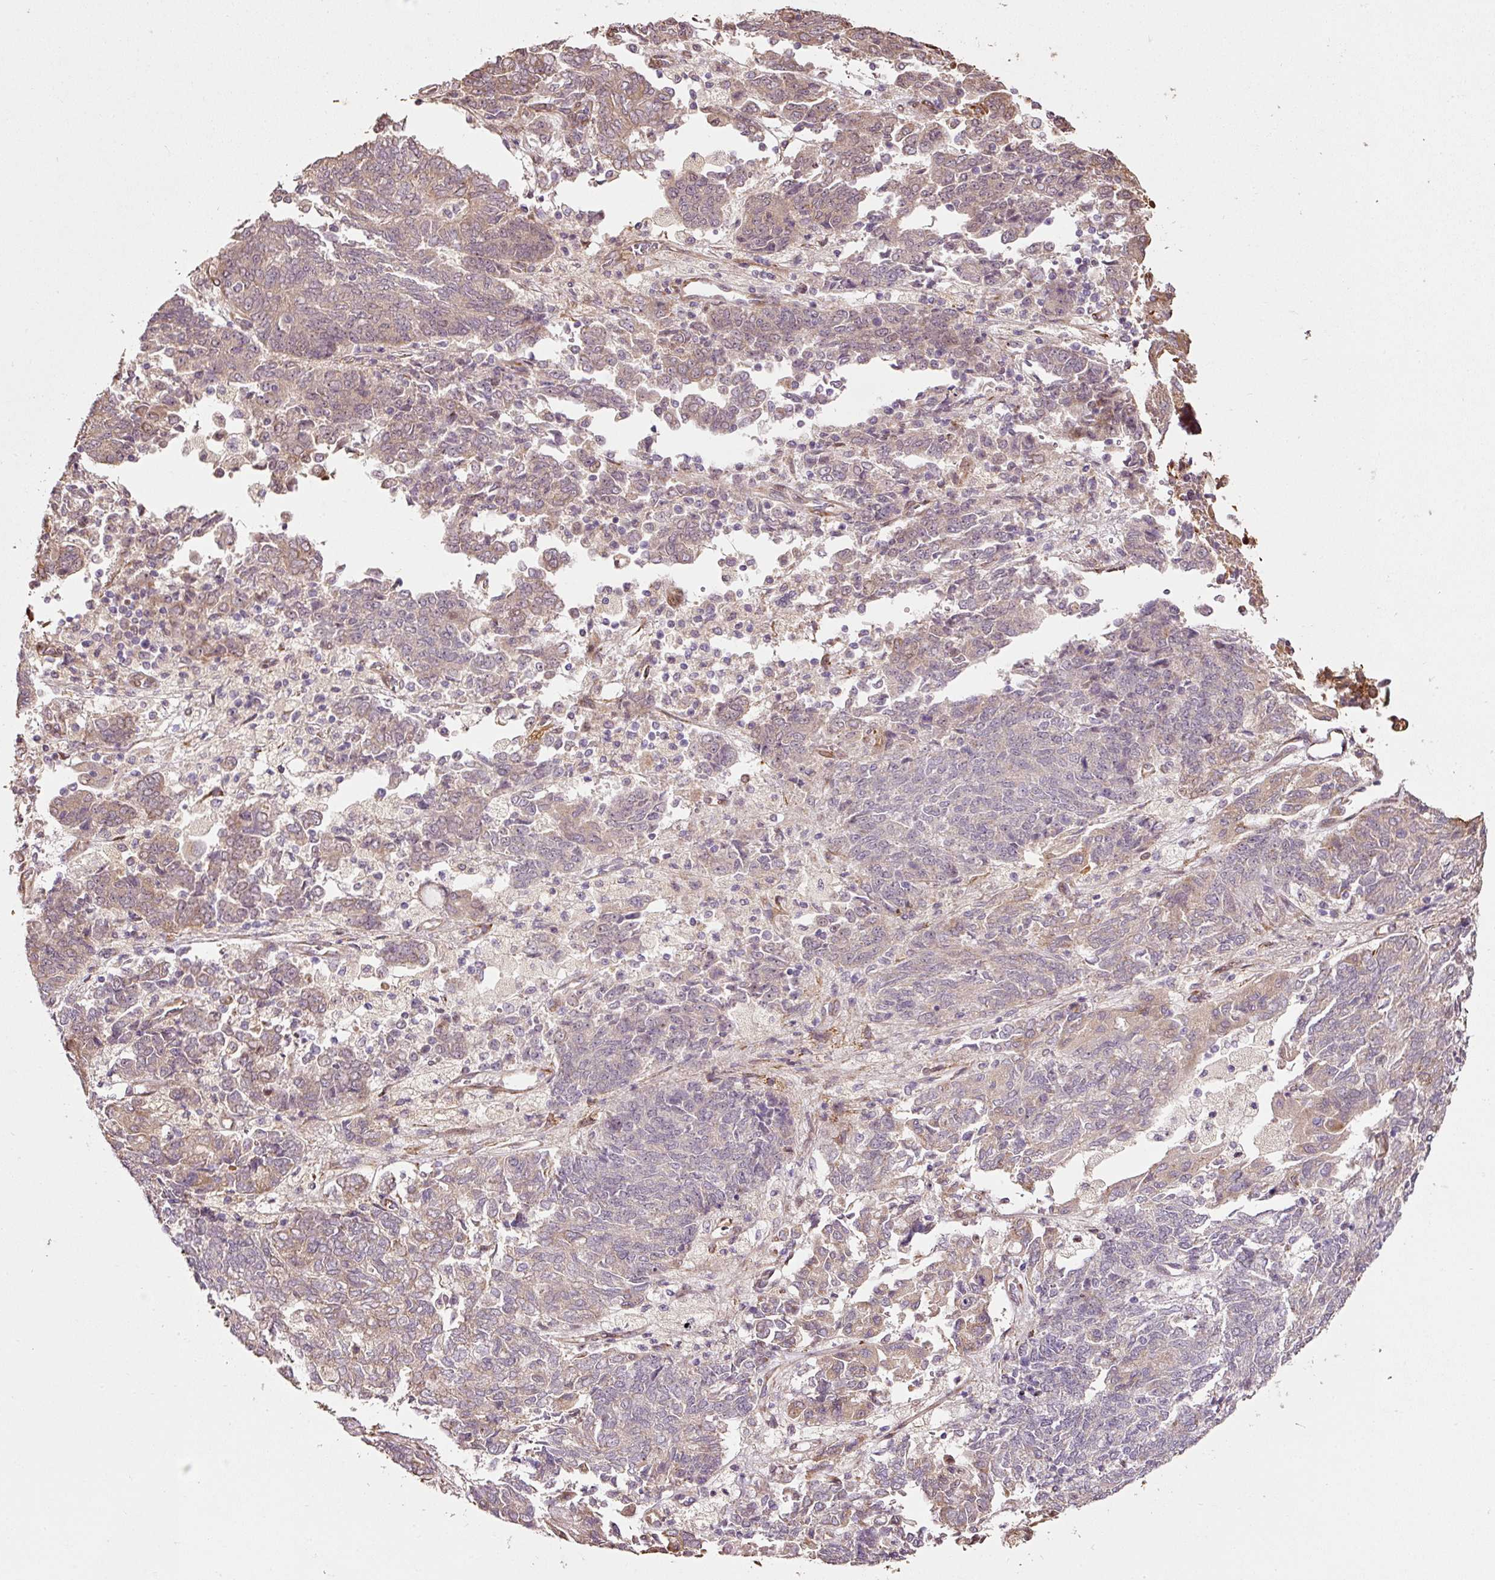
{"staining": {"intensity": "moderate", "quantity": "<25%", "location": "cytoplasmic/membranous"}, "tissue": "endometrial cancer", "cell_type": "Tumor cells", "image_type": "cancer", "snomed": [{"axis": "morphology", "description": "Adenocarcinoma, NOS"}, {"axis": "topography", "description": "Endometrium"}], "caption": "IHC (DAB (3,3'-diaminobenzidine)) staining of human endometrial cancer (adenocarcinoma) reveals moderate cytoplasmic/membranous protein expression in about <25% of tumor cells.", "gene": "ETF1", "patient": {"sex": "female", "age": 80}}